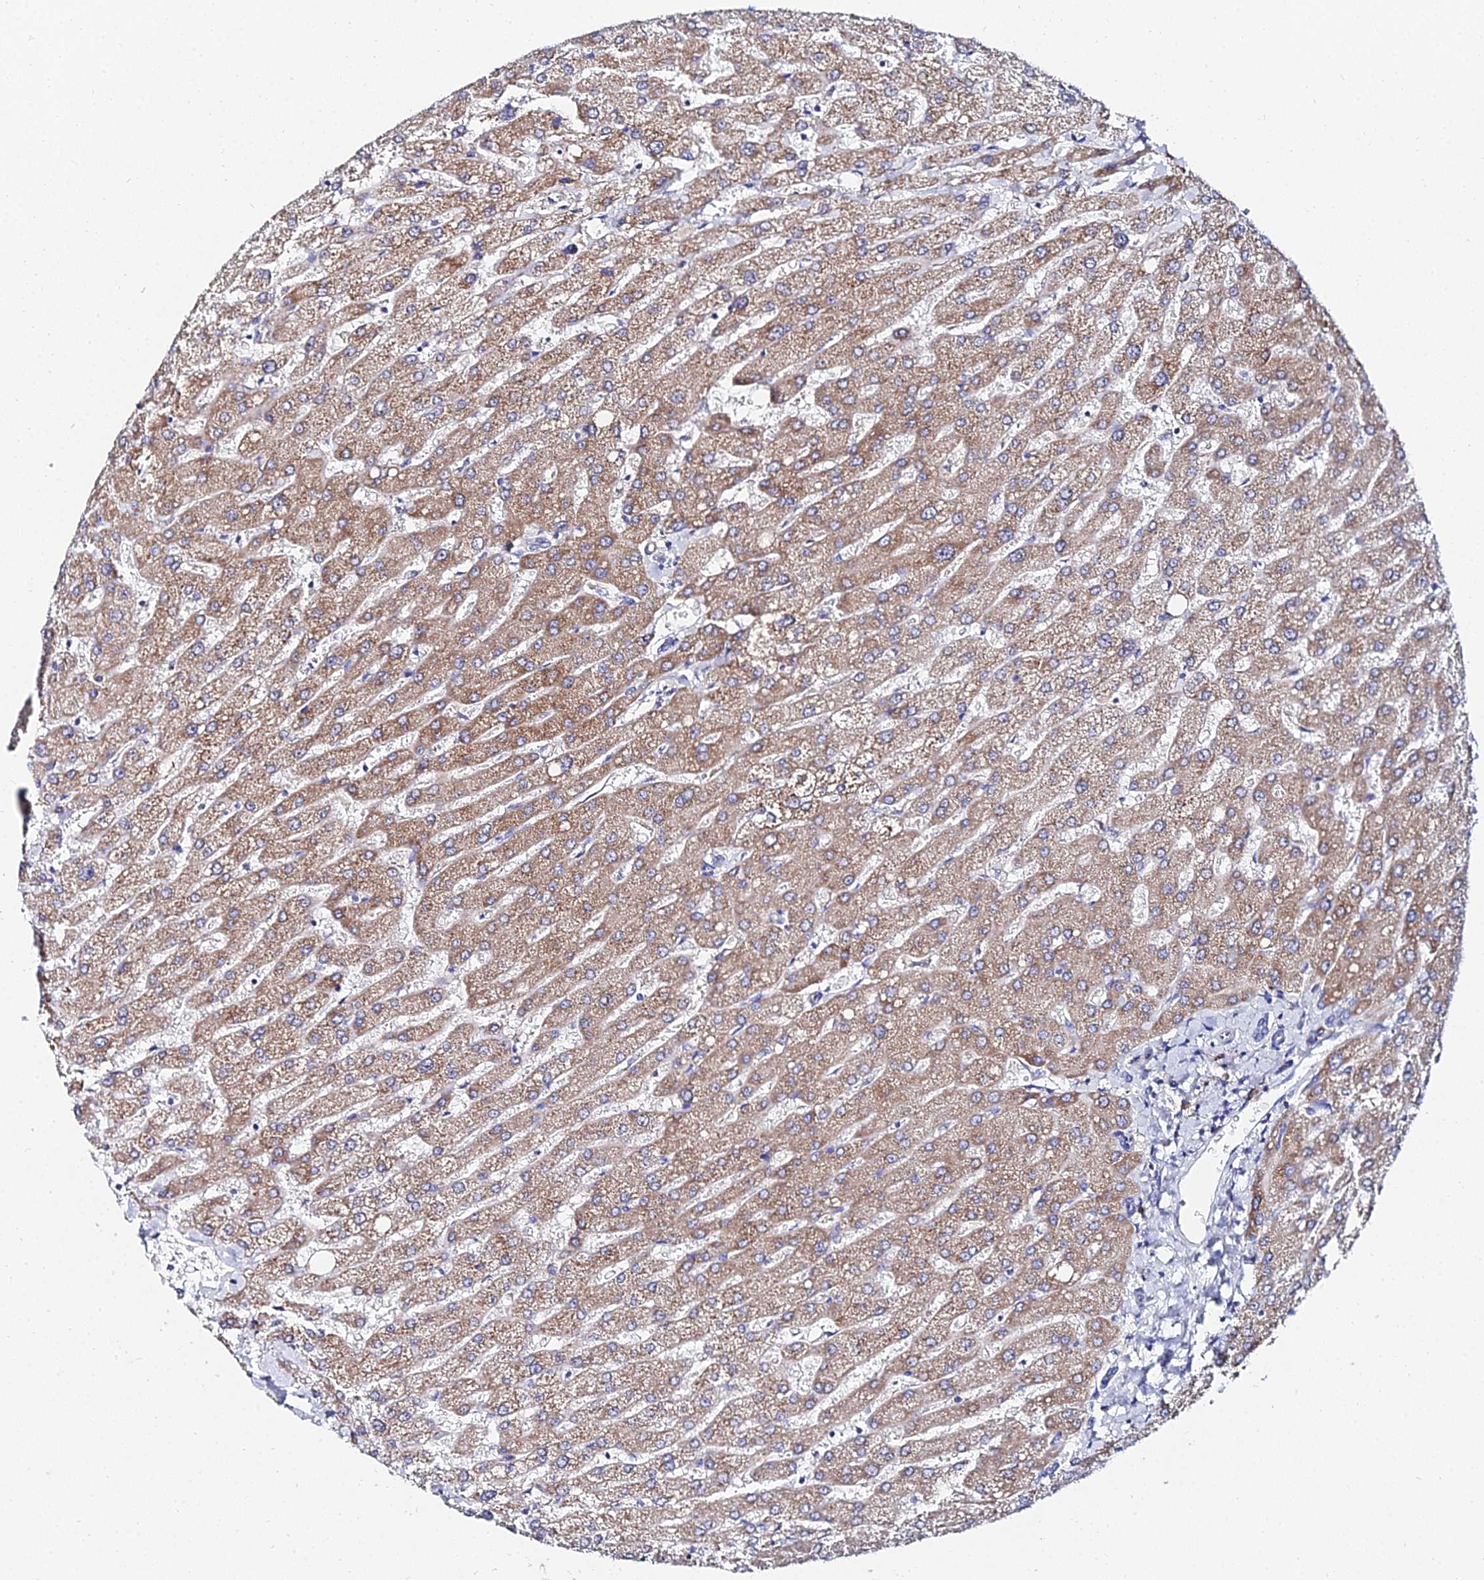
{"staining": {"intensity": "negative", "quantity": "none", "location": "none"}, "tissue": "liver", "cell_type": "Cholangiocytes", "image_type": "normal", "snomed": [{"axis": "morphology", "description": "Normal tissue, NOS"}, {"axis": "topography", "description": "Liver"}], "caption": "Image shows no protein positivity in cholangiocytes of normal liver. (DAB (3,3'-diaminobenzidine) IHC visualized using brightfield microscopy, high magnification).", "gene": "PTTG1", "patient": {"sex": "male", "age": 55}}